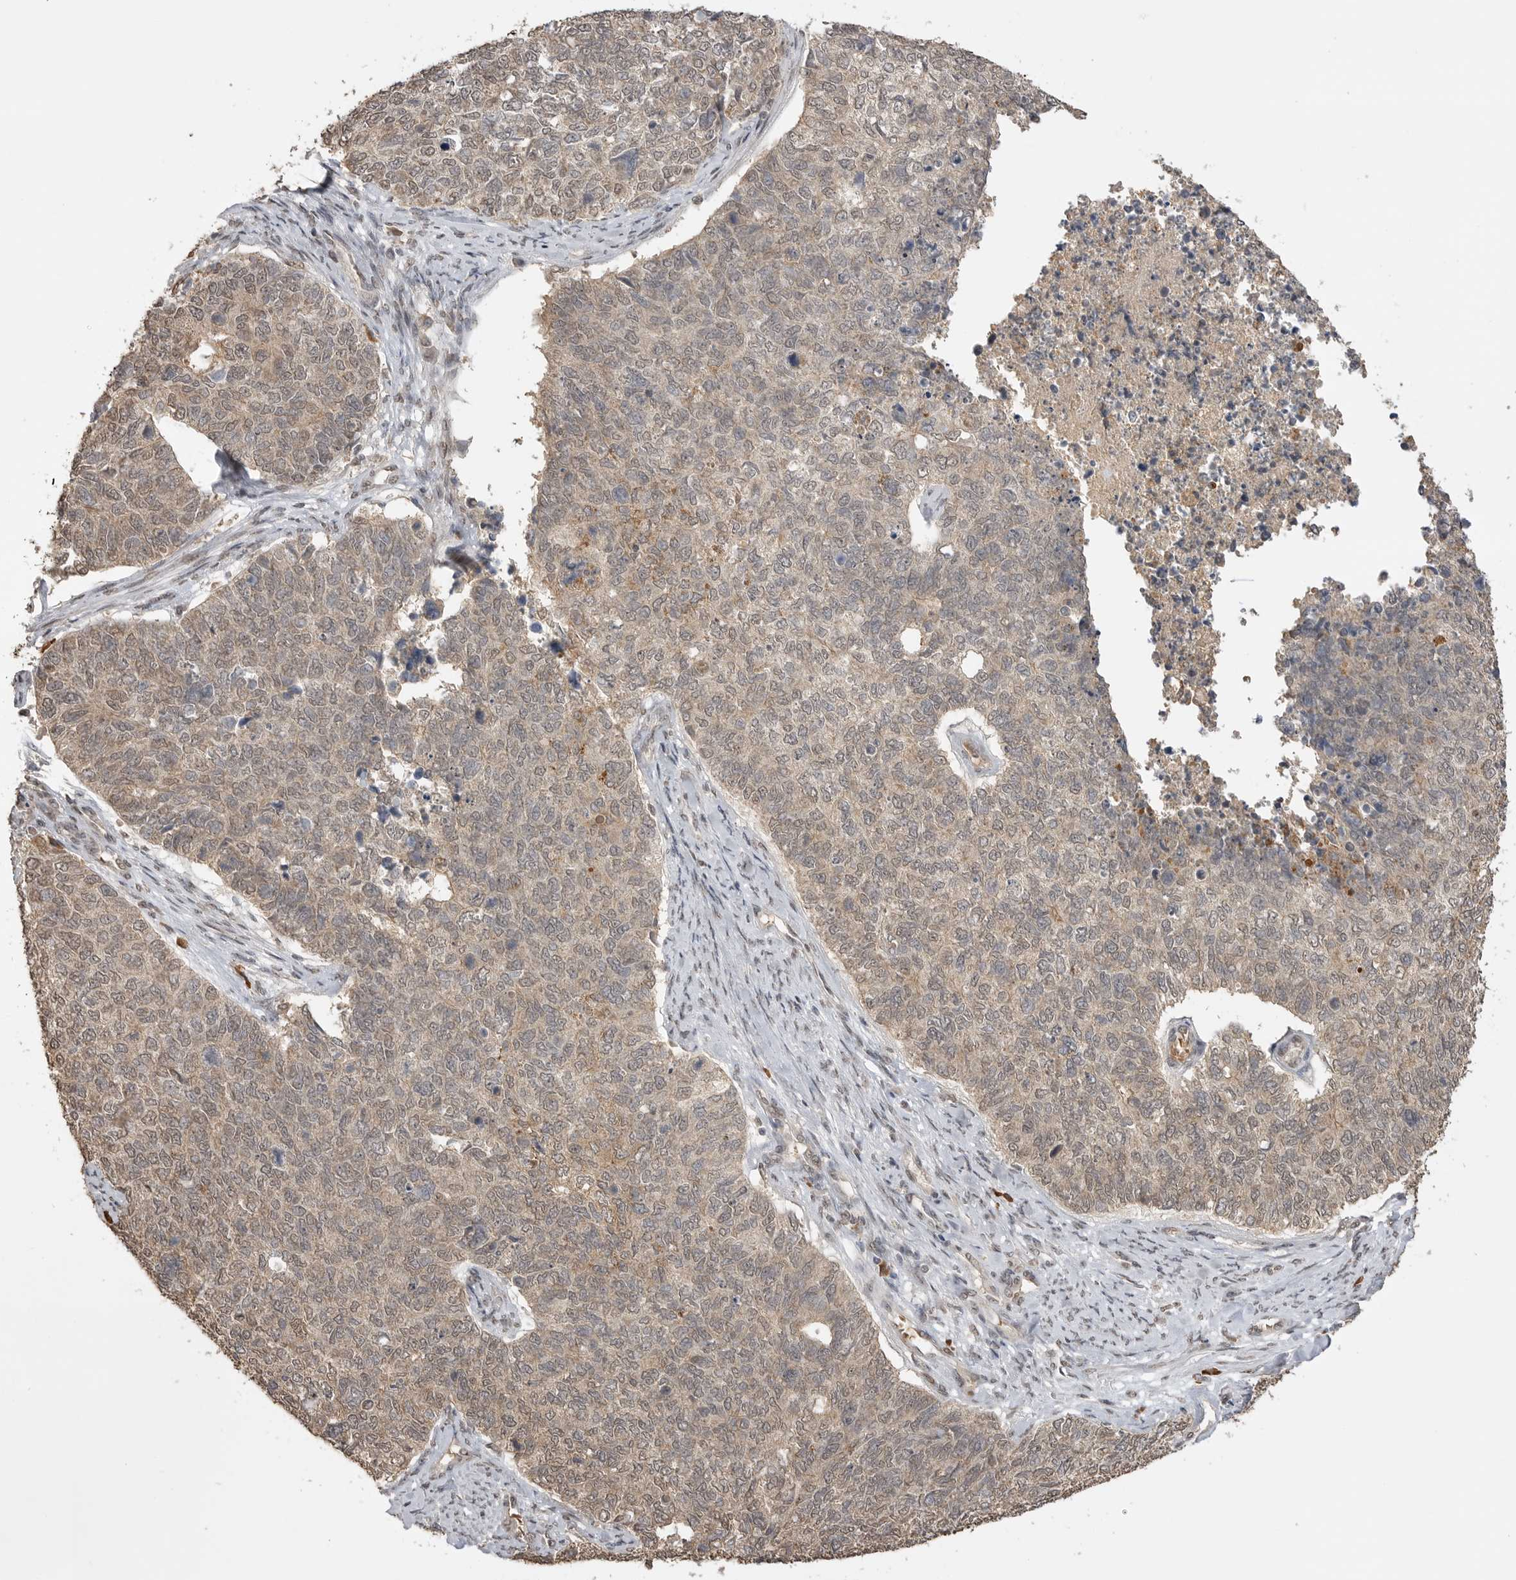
{"staining": {"intensity": "weak", "quantity": ">75%", "location": "cytoplasmic/membranous,nuclear"}, "tissue": "cervical cancer", "cell_type": "Tumor cells", "image_type": "cancer", "snomed": [{"axis": "morphology", "description": "Squamous cell carcinoma, NOS"}, {"axis": "topography", "description": "Cervix"}], "caption": "DAB immunohistochemical staining of cervical squamous cell carcinoma shows weak cytoplasmic/membranous and nuclear protein staining in about >75% of tumor cells.", "gene": "ASPSCR1", "patient": {"sex": "female", "age": 63}}